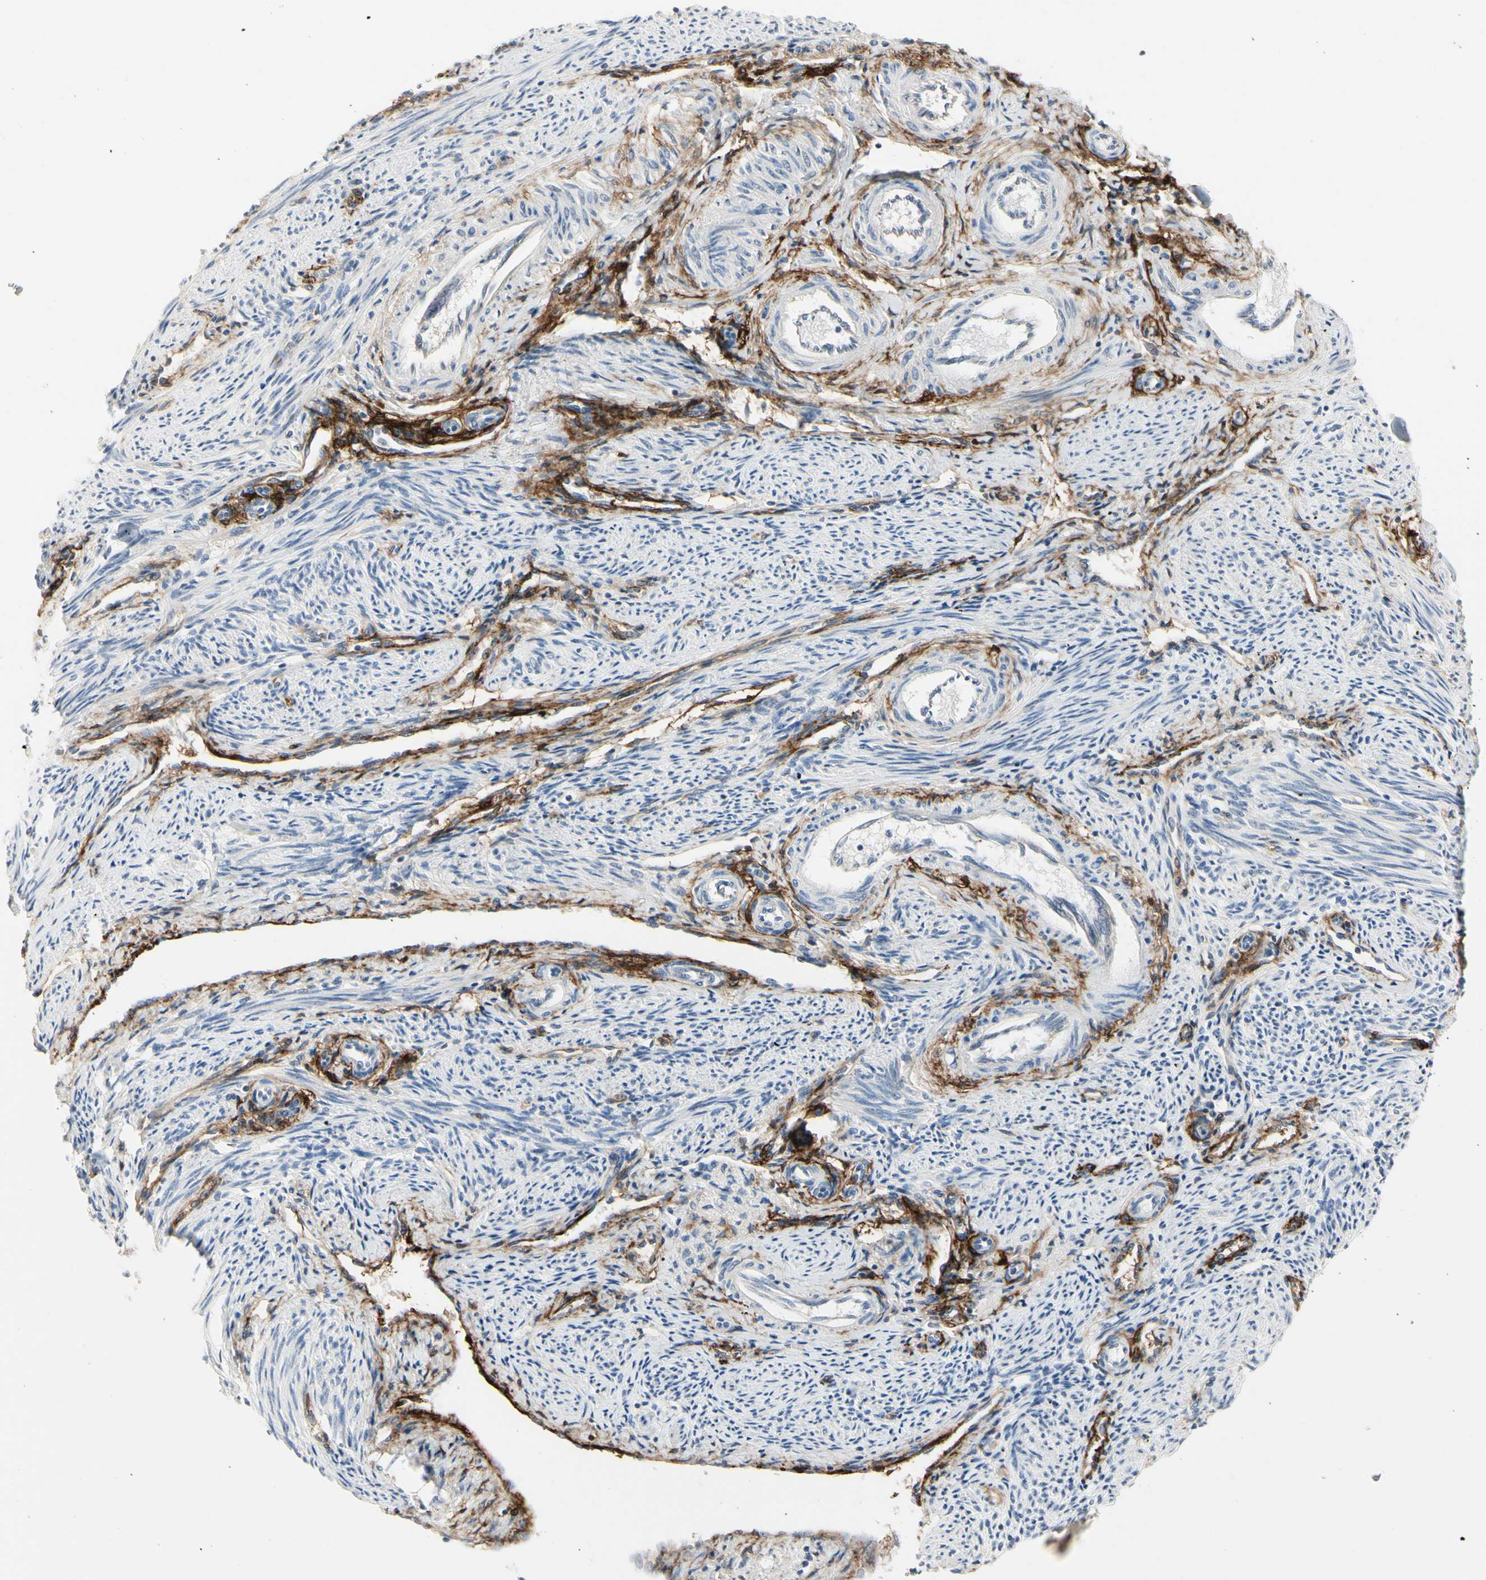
{"staining": {"intensity": "negative", "quantity": "none", "location": "none"}, "tissue": "endometrium", "cell_type": "Cells in endometrial stroma", "image_type": "normal", "snomed": [{"axis": "morphology", "description": "Normal tissue, NOS"}, {"axis": "topography", "description": "Endometrium"}], "caption": "This is an IHC histopathology image of benign human endometrium. There is no positivity in cells in endometrial stroma.", "gene": "GGT5", "patient": {"sex": "female", "age": 42}}